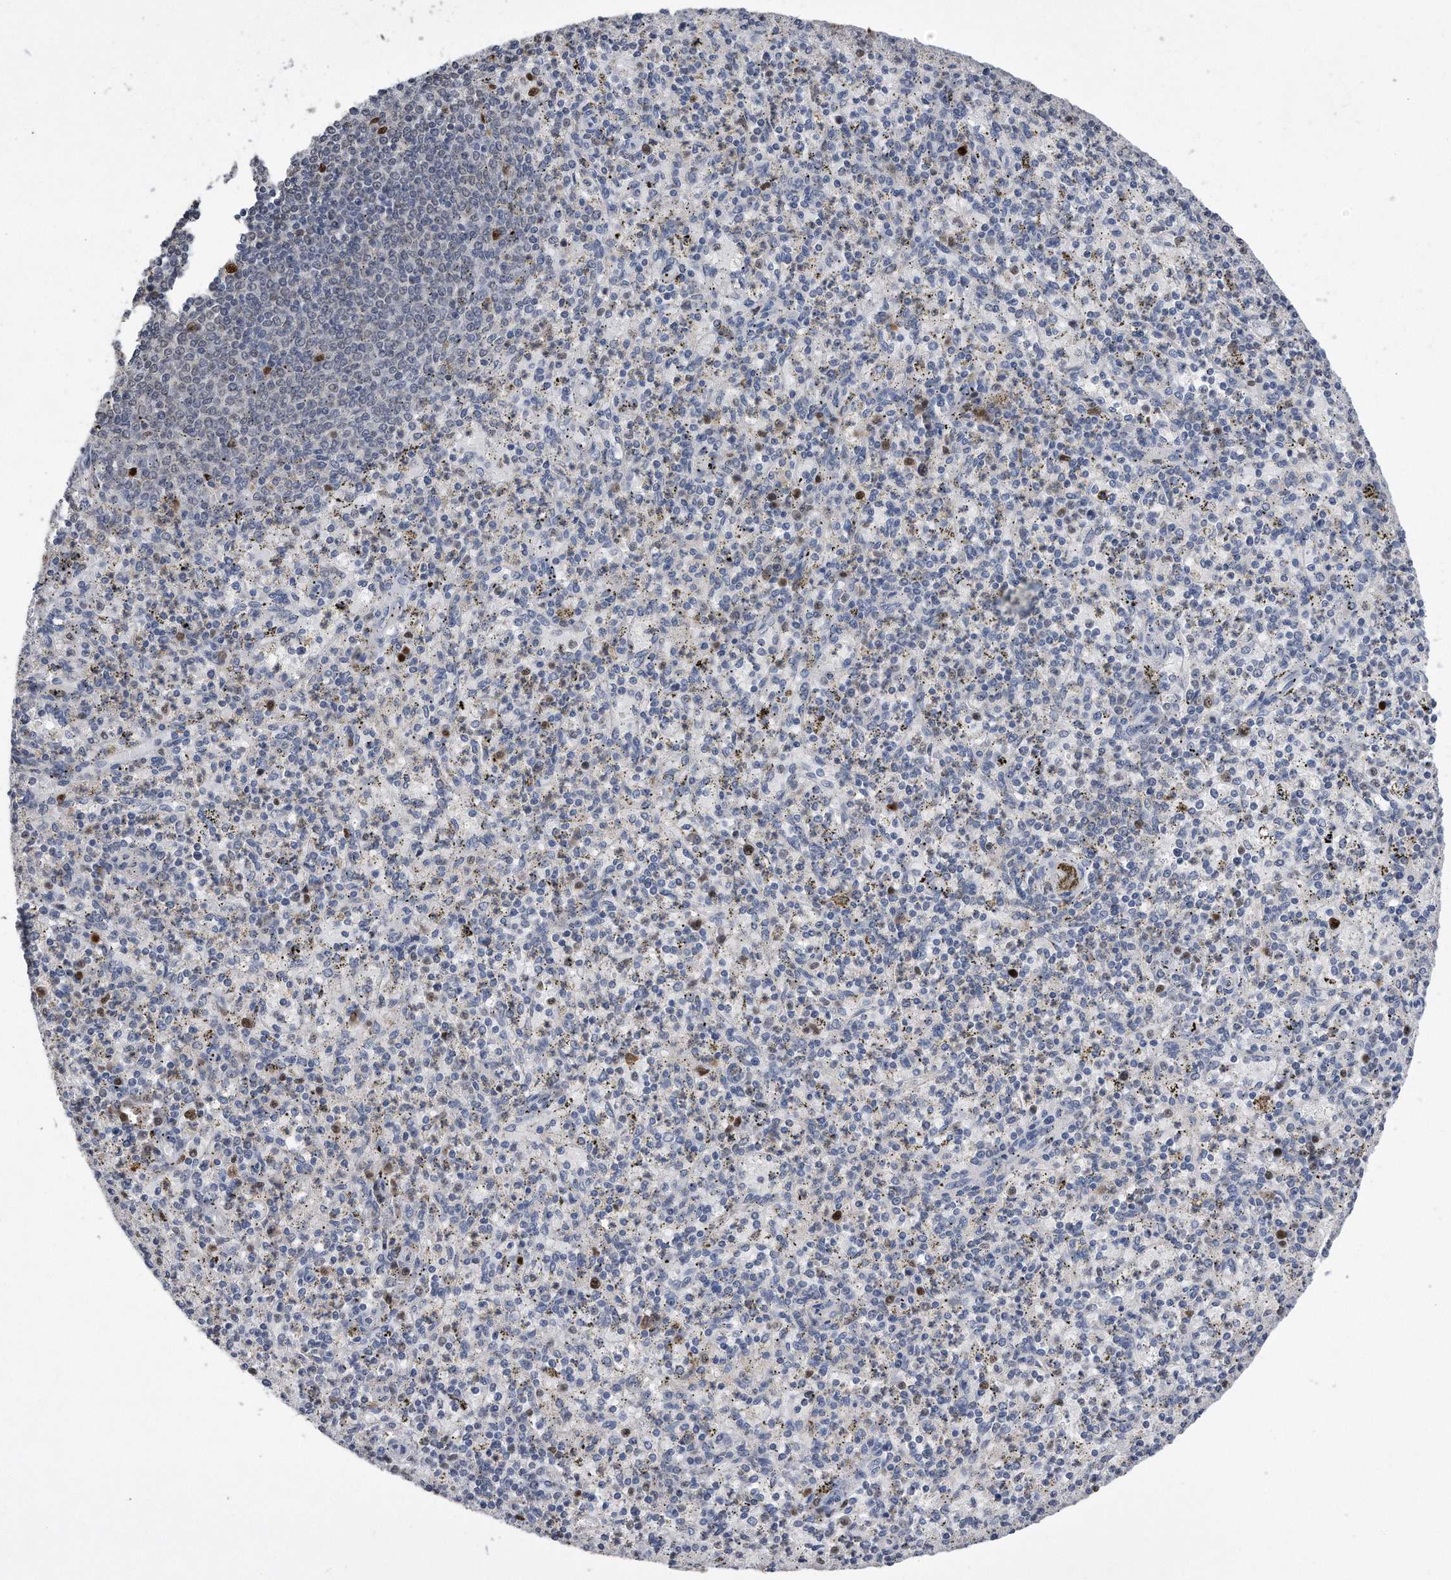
{"staining": {"intensity": "negative", "quantity": "none", "location": "none"}, "tissue": "spleen", "cell_type": "Cells in red pulp", "image_type": "normal", "snomed": [{"axis": "morphology", "description": "Normal tissue, NOS"}, {"axis": "topography", "description": "Spleen"}], "caption": "Immunohistochemical staining of normal human spleen exhibits no significant staining in cells in red pulp. The staining is performed using DAB brown chromogen with nuclei counter-stained in using hematoxylin.", "gene": "PCNA", "patient": {"sex": "male", "age": 72}}